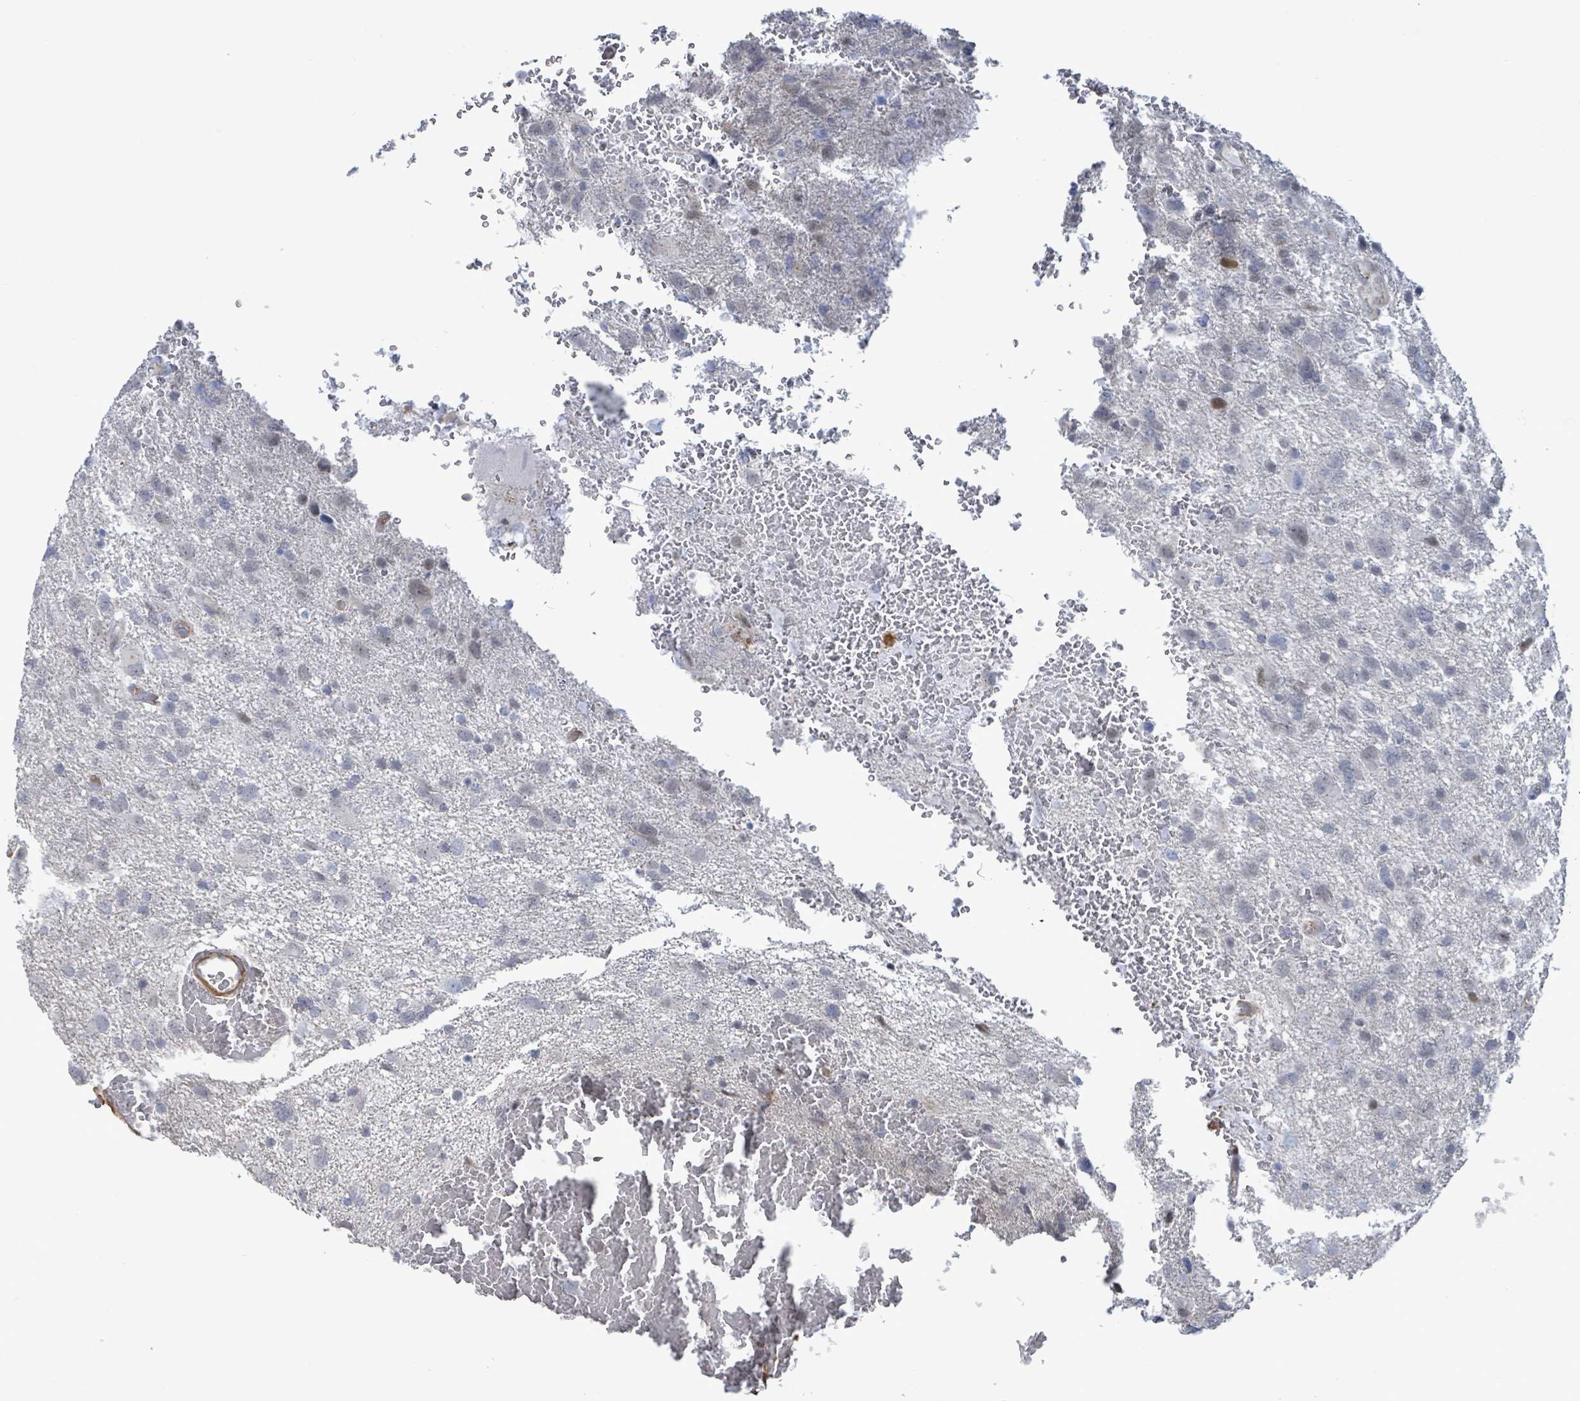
{"staining": {"intensity": "negative", "quantity": "none", "location": "none"}, "tissue": "glioma", "cell_type": "Tumor cells", "image_type": "cancer", "snomed": [{"axis": "morphology", "description": "Glioma, malignant, High grade"}, {"axis": "topography", "description": "Brain"}], "caption": "IHC of malignant high-grade glioma shows no staining in tumor cells. Brightfield microscopy of IHC stained with DAB (brown) and hematoxylin (blue), captured at high magnification.", "gene": "DMRTC1B", "patient": {"sex": "male", "age": 61}}